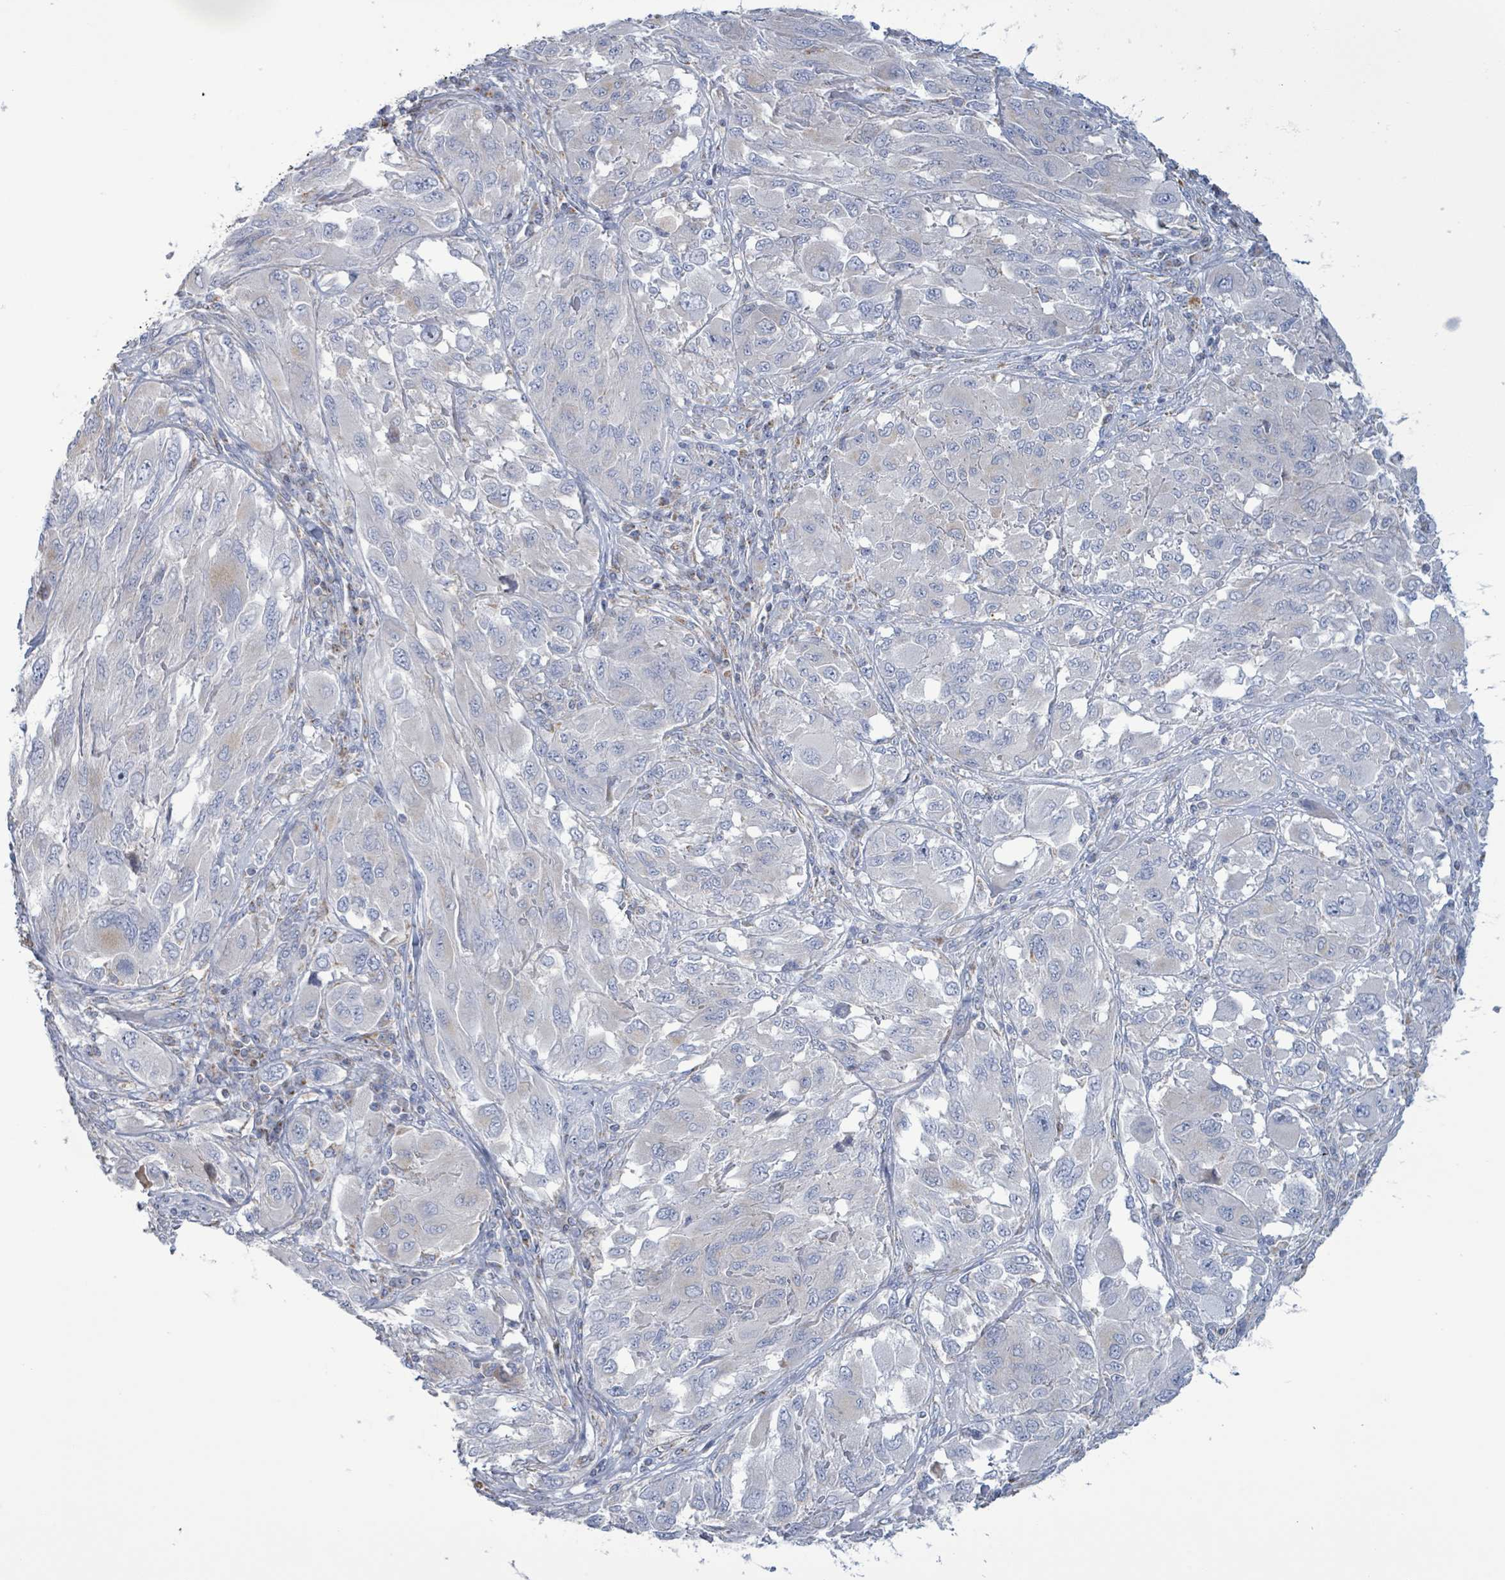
{"staining": {"intensity": "negative", "quantity": "none", "location": "none"}, "tissue": "melanoma", "cell_type": "Tumor cells", "image_type": "cancer", "snomed": [{"axis": "morphology", "description": "Malignant melanoma, NOS"}, {"axis": "topography", "description": "Skin"}], "caption": "High magnification brightfield microscopy of malignant melanoma stained with DAB (brown) and counterstained with hematoxylin (blue): tumor cells show no significant staining.", "gene": "AKR1C4", "patient": {"sex": "female", "age": 91}}